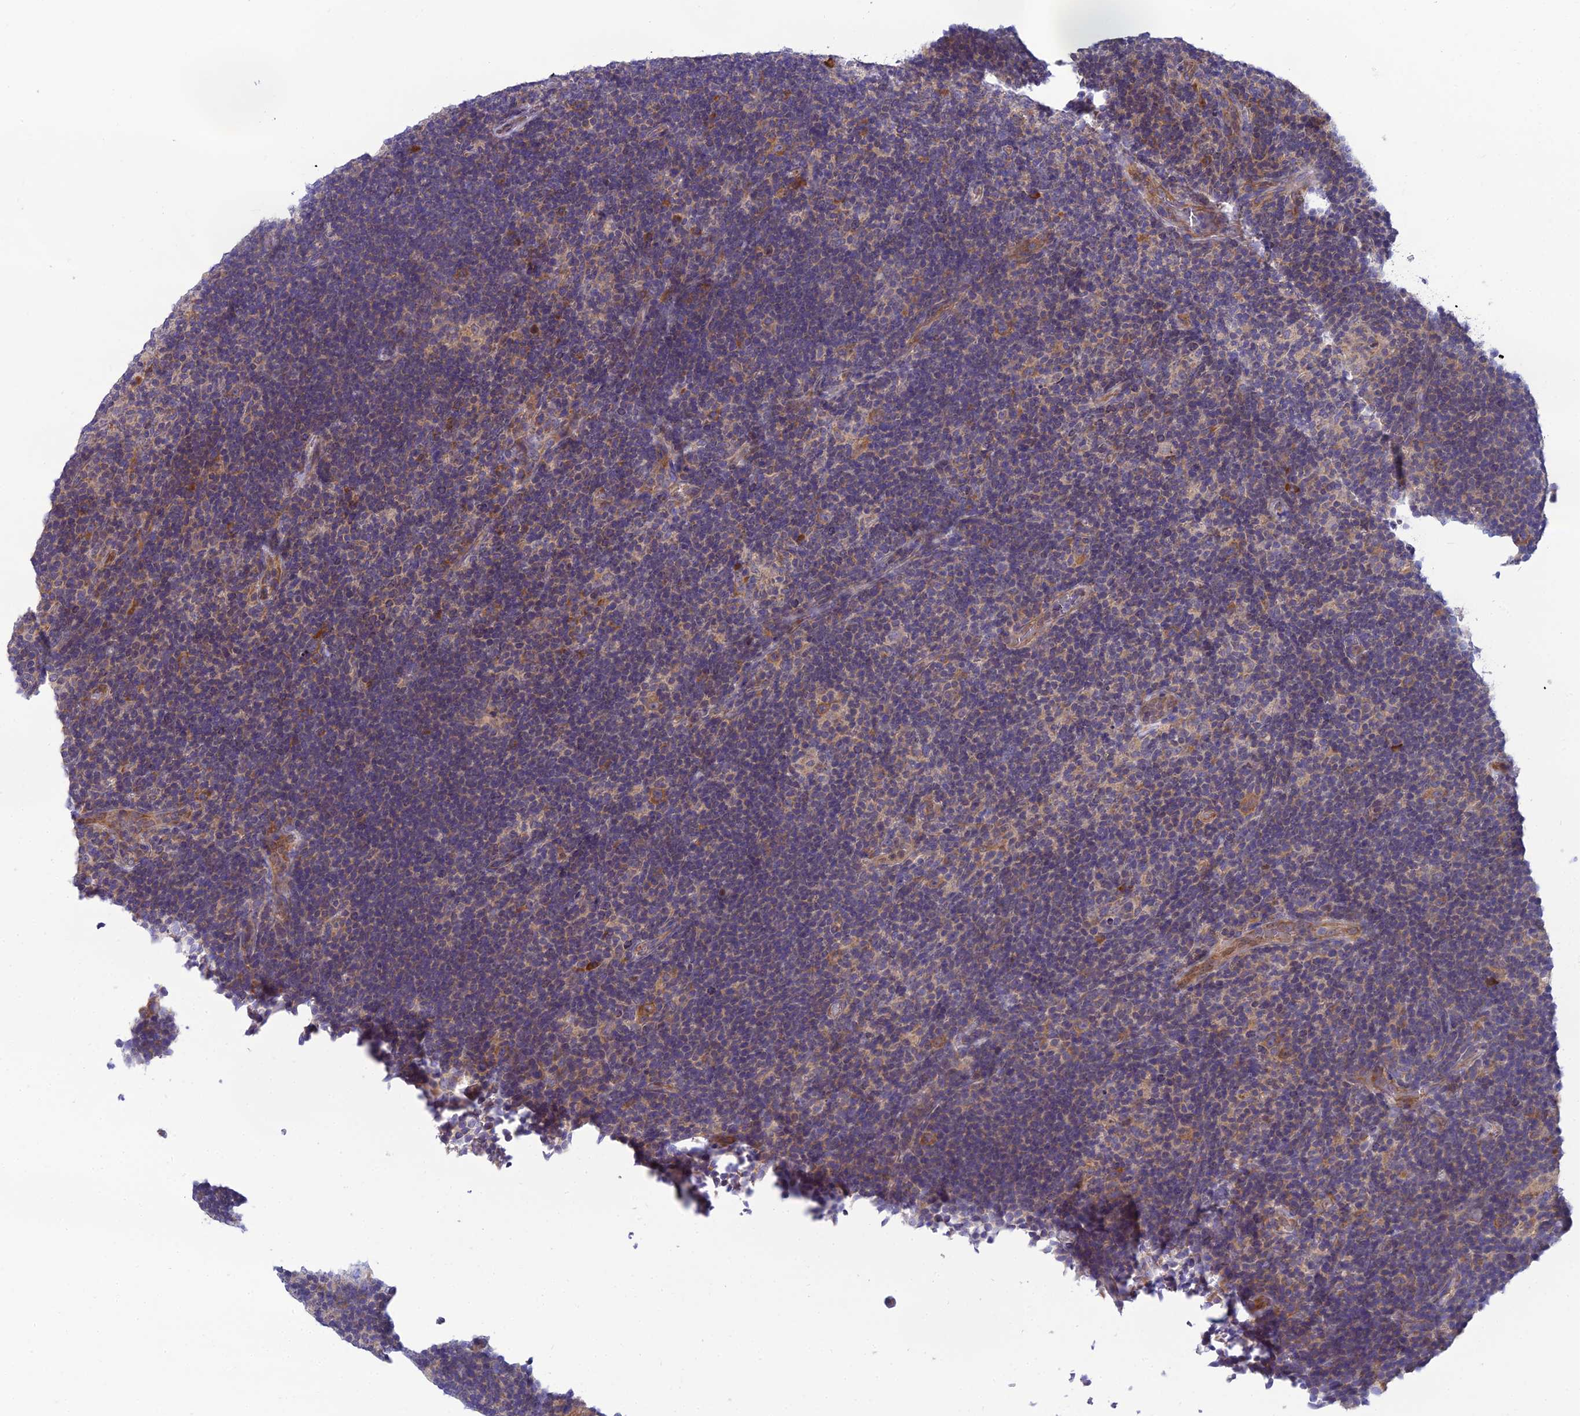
{"staining": {"intensity": "moderate", "quantity": "25%-75%", "location": "cytoplasmic/membranous"}, "tissue": "lymphoma", "cell_type": "Tumor cells", "image_type": "cancer", "snomed": [{"axis": "morphology", "description": "Hodgkin's disease, NOS"}, {"axis": "topography", "description": "Lymph node"}], "caption": "IHC image of neoplastic tissue: human Hodgkin's disease stained using IHC demonstrates medium levels of moderate protein expression localized specifically in the cytoplasmic/membranous of tumor cells, appearing as a cytoplasmic/membranous brown color.", "gene": "CLCN7", "patient": {"sex": "female", "age": 57}}